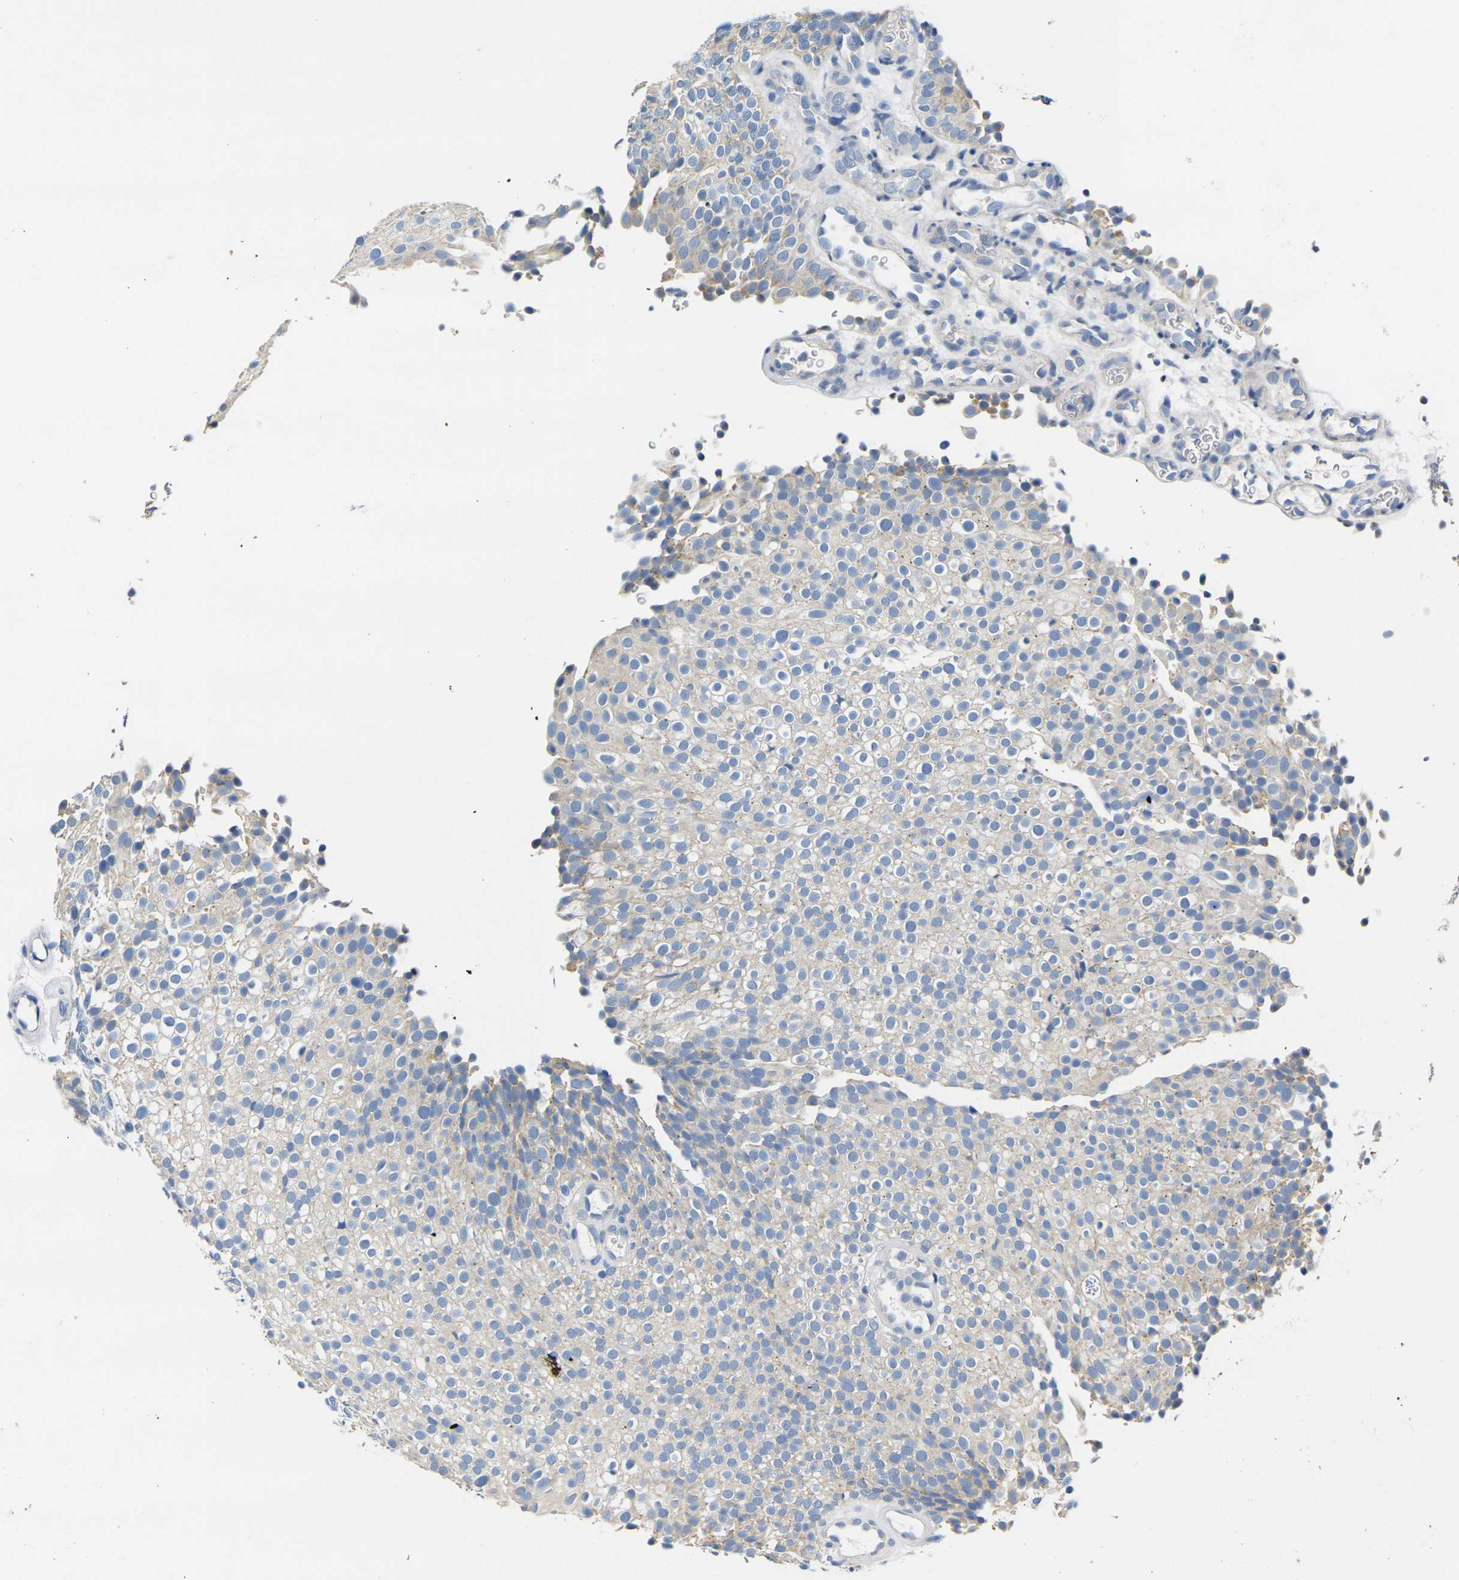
{"staining": {"intensity": "weak", "quantity": "25%-75%", "location": "cytoplasmic/membranous"}, "tissue": "urothelial cancer", "cell_type": "Tumor cells", "image_type": "cancer", "snomed": [{"axis": "morphology", "description": "Urothelial carcinoma, Low grade"}, {"axis": "topography", "description": "Urinary bladder"}], "caption": "High-magnification brightfield microscopy of urothelial cancer stained with DAB (3,3'-diaminobenzidine) (brown) and counterstained with hematoxylin (blue). tumor cells exhibit weak cytoplasmic/membranous positivity is appreciated in approximately25%-75% of cells. The staining is performed using DAB brown chromogen to label protein expression. The nuclei are counter-stained blue using hematoxylin.", "gene": "NOCT", "patient": {"sex": "male", "age": 78}}